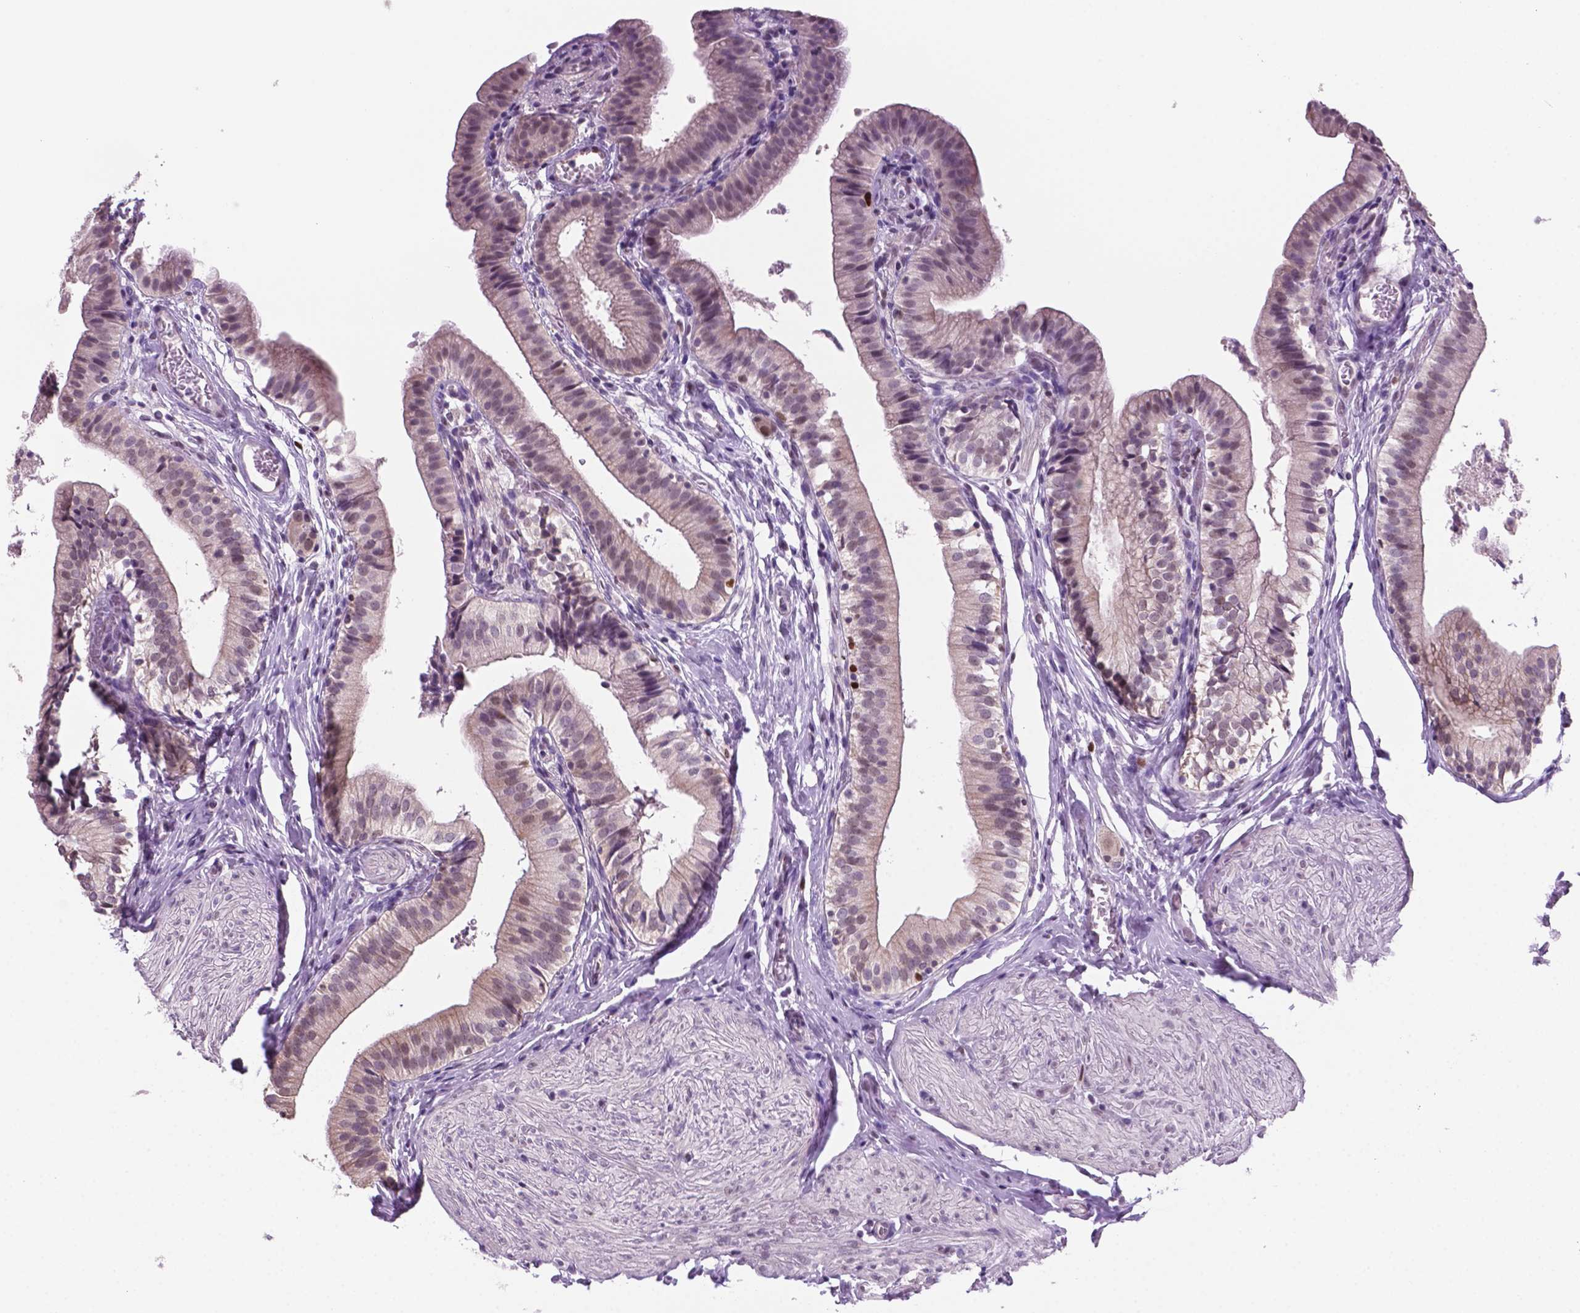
{"staining": {"intensity": "moderate", "quantity": "<25%", "location": "nuclear"}, "tissue": "gallbladder", "cell_type": "Glandular cells", "image_type": "normal", "snomed": [{"axis": "morphology", "description": "Normal tissue, NOS"}, {"axis": "topography", "description": "Gallbladder"}, {"axis": "topography", "description": "Peripheral nerve tissue"}], "caption": "An immunohistochemistry (IHC) image of normal tissue is shown. Protein staining in brown highlights moderate nuclear positivity in gallbladder within glandular cells.", "gene": "NCAPH2", "patient": {"sex": "male", "age": 17}}